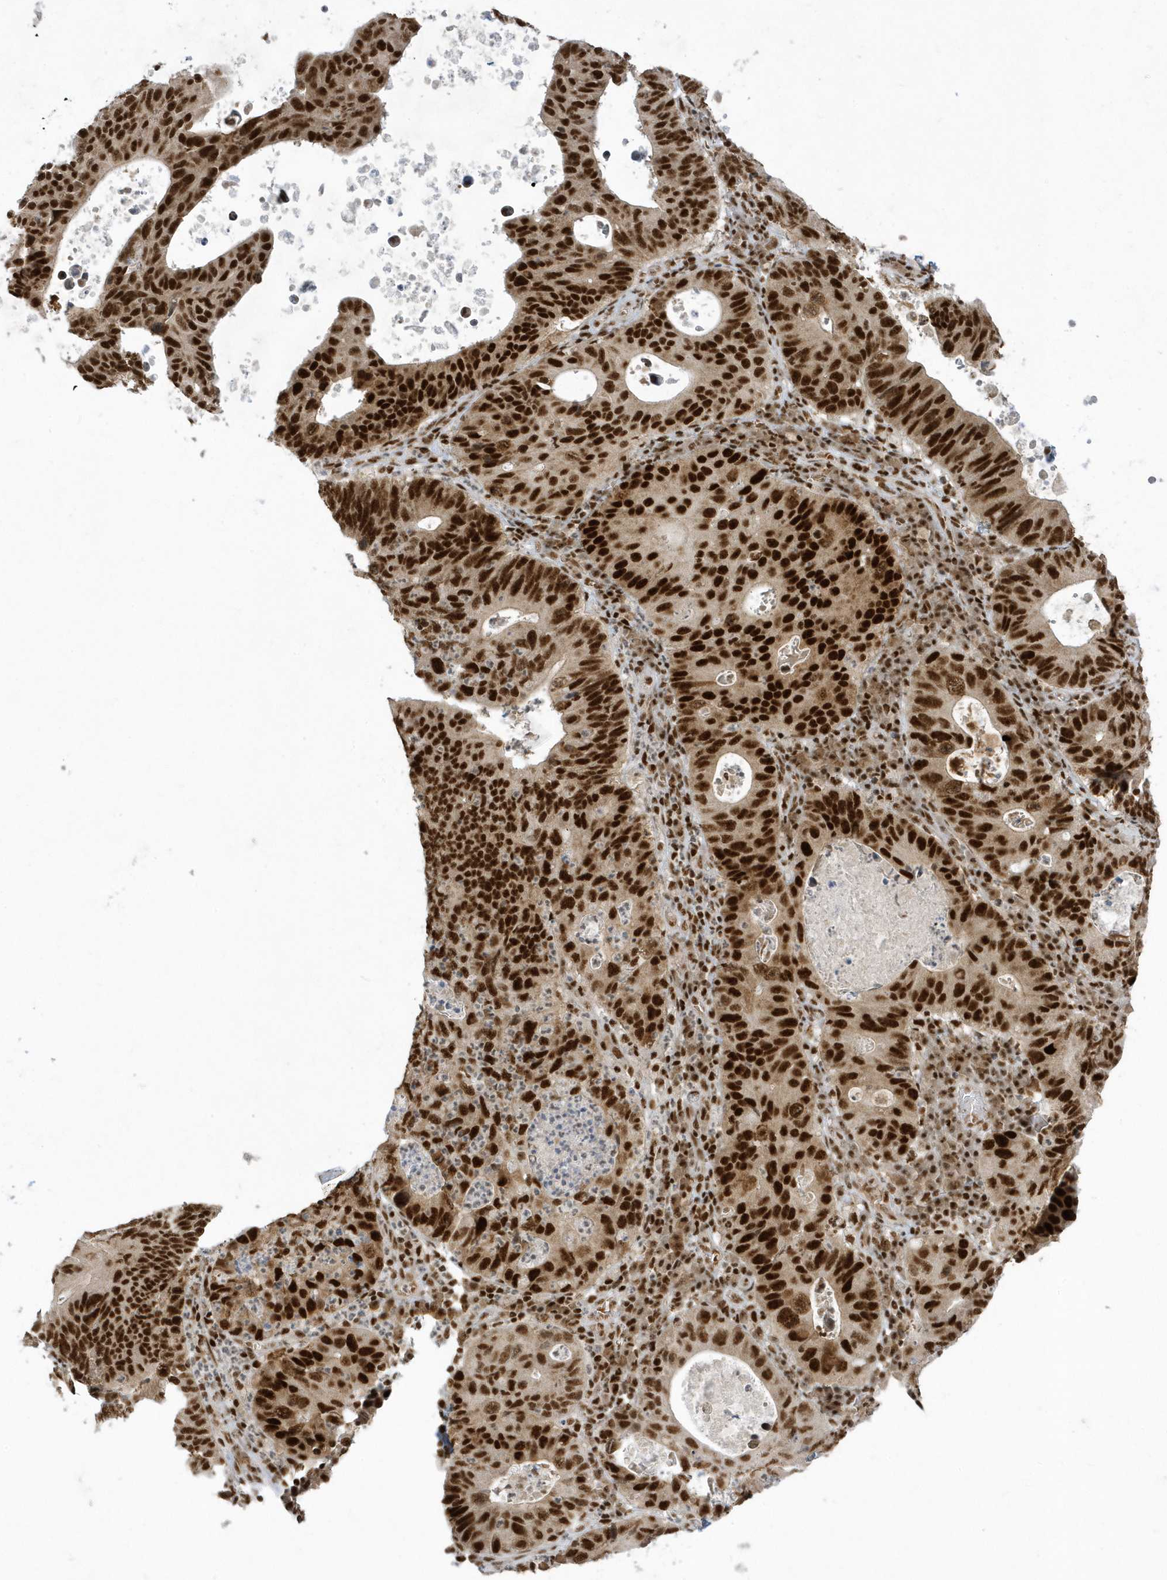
{"staining": {"intensity": "strong", "quantity": ">75%", "location": "nuclear"}, "tissue": "stomach cancer", "cell_type": "Tumor cells", "image_type": "cancer", "snomed": [{"axis": "morphology", "description": "Adenocarcinoma, NOS"}, {"axis": "topography", "description": "Stomach"}], "caption": "A high-resolution image shows IHC staining of stomach cancer, which shows strong nuclear positivity in about >75% of tumor cells.", "gene": "PPIL2", "patient": {"sex": "male", "age": 59}}